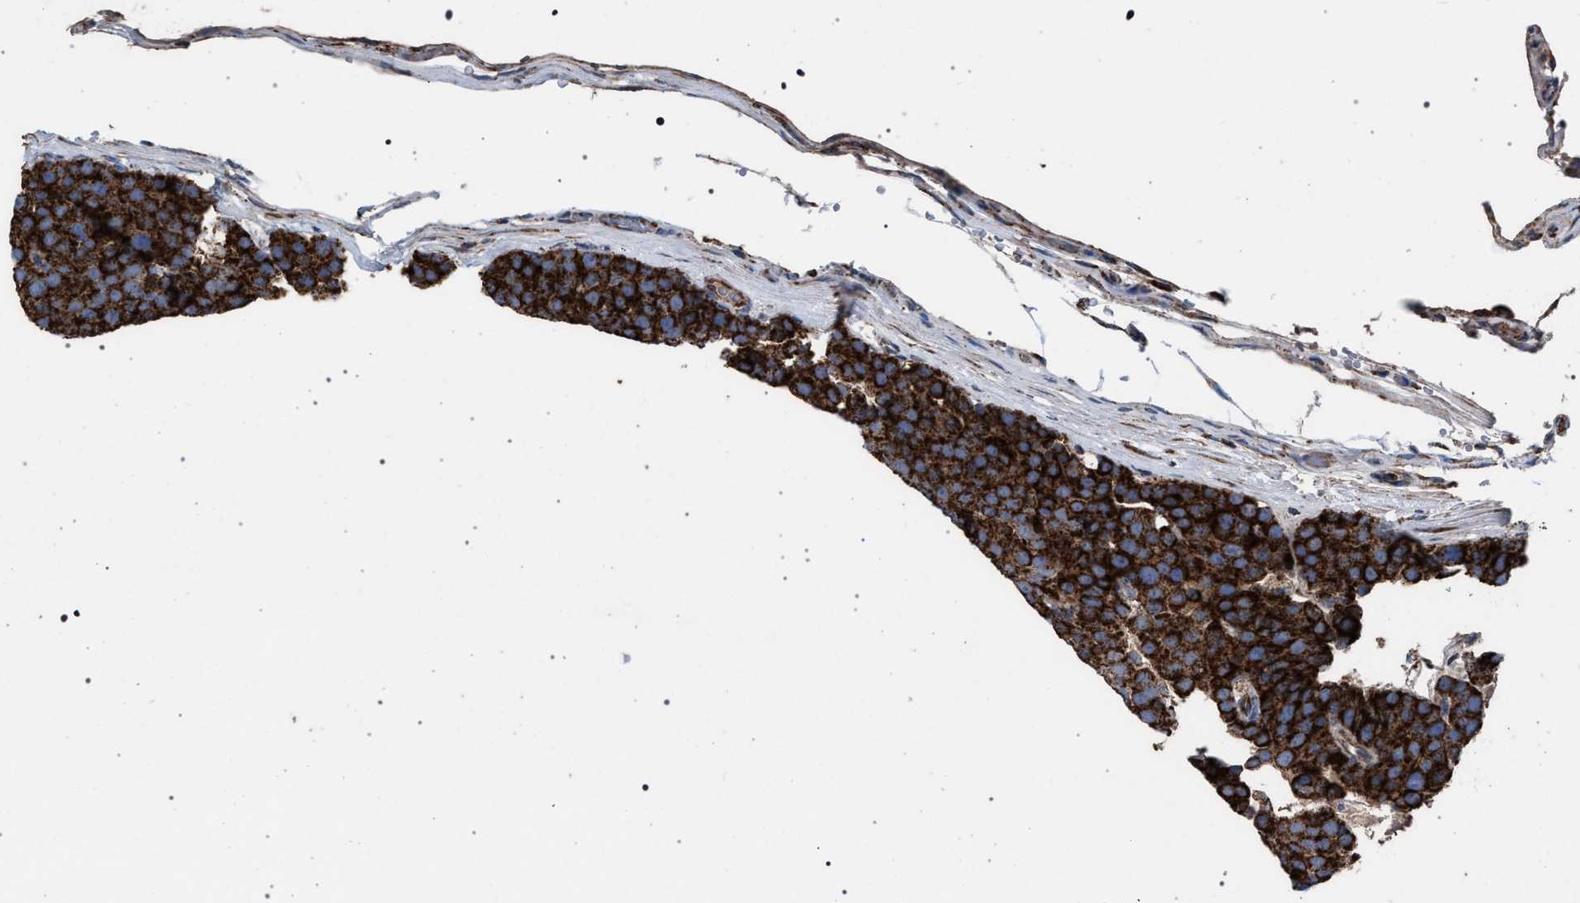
{"staining": {"intensity": "strong", "quantity": ">75%", "location": "cytoplasmic/membranous"}, "tissue": "testis cancer", "cell_type": "Tumor cells", "image_type": "cancer", "snomed": [{"axis": "morphology", "description": "Seminoma, NOS"}, {"axis": "topography", "description": "Testis"}], "caption": "Protein analysis of testis cancer tissue demonstrates strong cytoplasmic/membranous positivity in approximately >75% of tumor cells.", "gene": "VPS13A", "patient": {"sex": "male", "age": 71}}